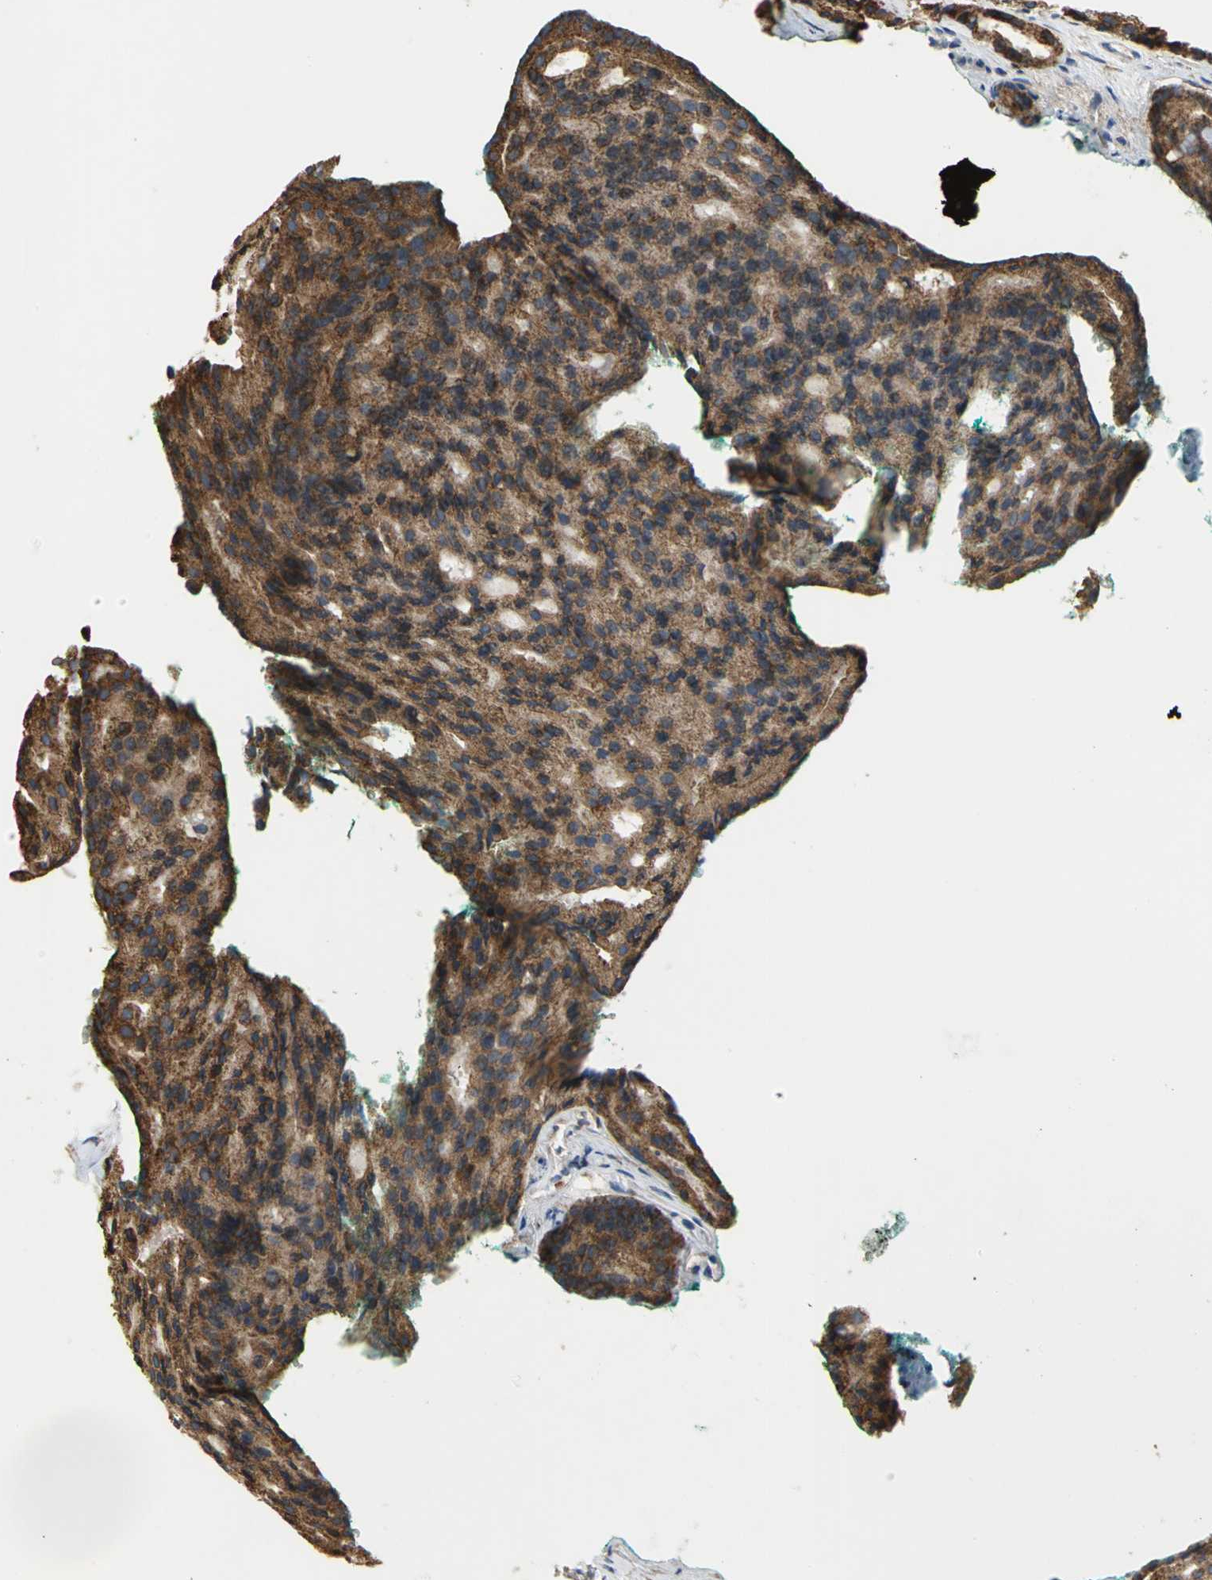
{"staining": {"intensity": "strong", "quantity": ">75%", "location": "cytoplasmic/membranous"}, "tissue": "prostate cancer", "cell_type": "Tumor cells", "image_type": "cancer", "snomed": [{"axis": "morphology", "description": "Adenocarcinoma, High grade"}, {"axis": "topography", "description": "Prostate"}], "caption": "Prostate adenocarcinoma (high-grade) tissue reveals strong cytoplasmic/membranous staining in about >75% of tumor cells, visualized by immunohistochemistry. (DAB IHC with brightfield microscopy, high magnification).", "gene": "SDF2L1", "patient": {"sex": "male", "age": 64}}